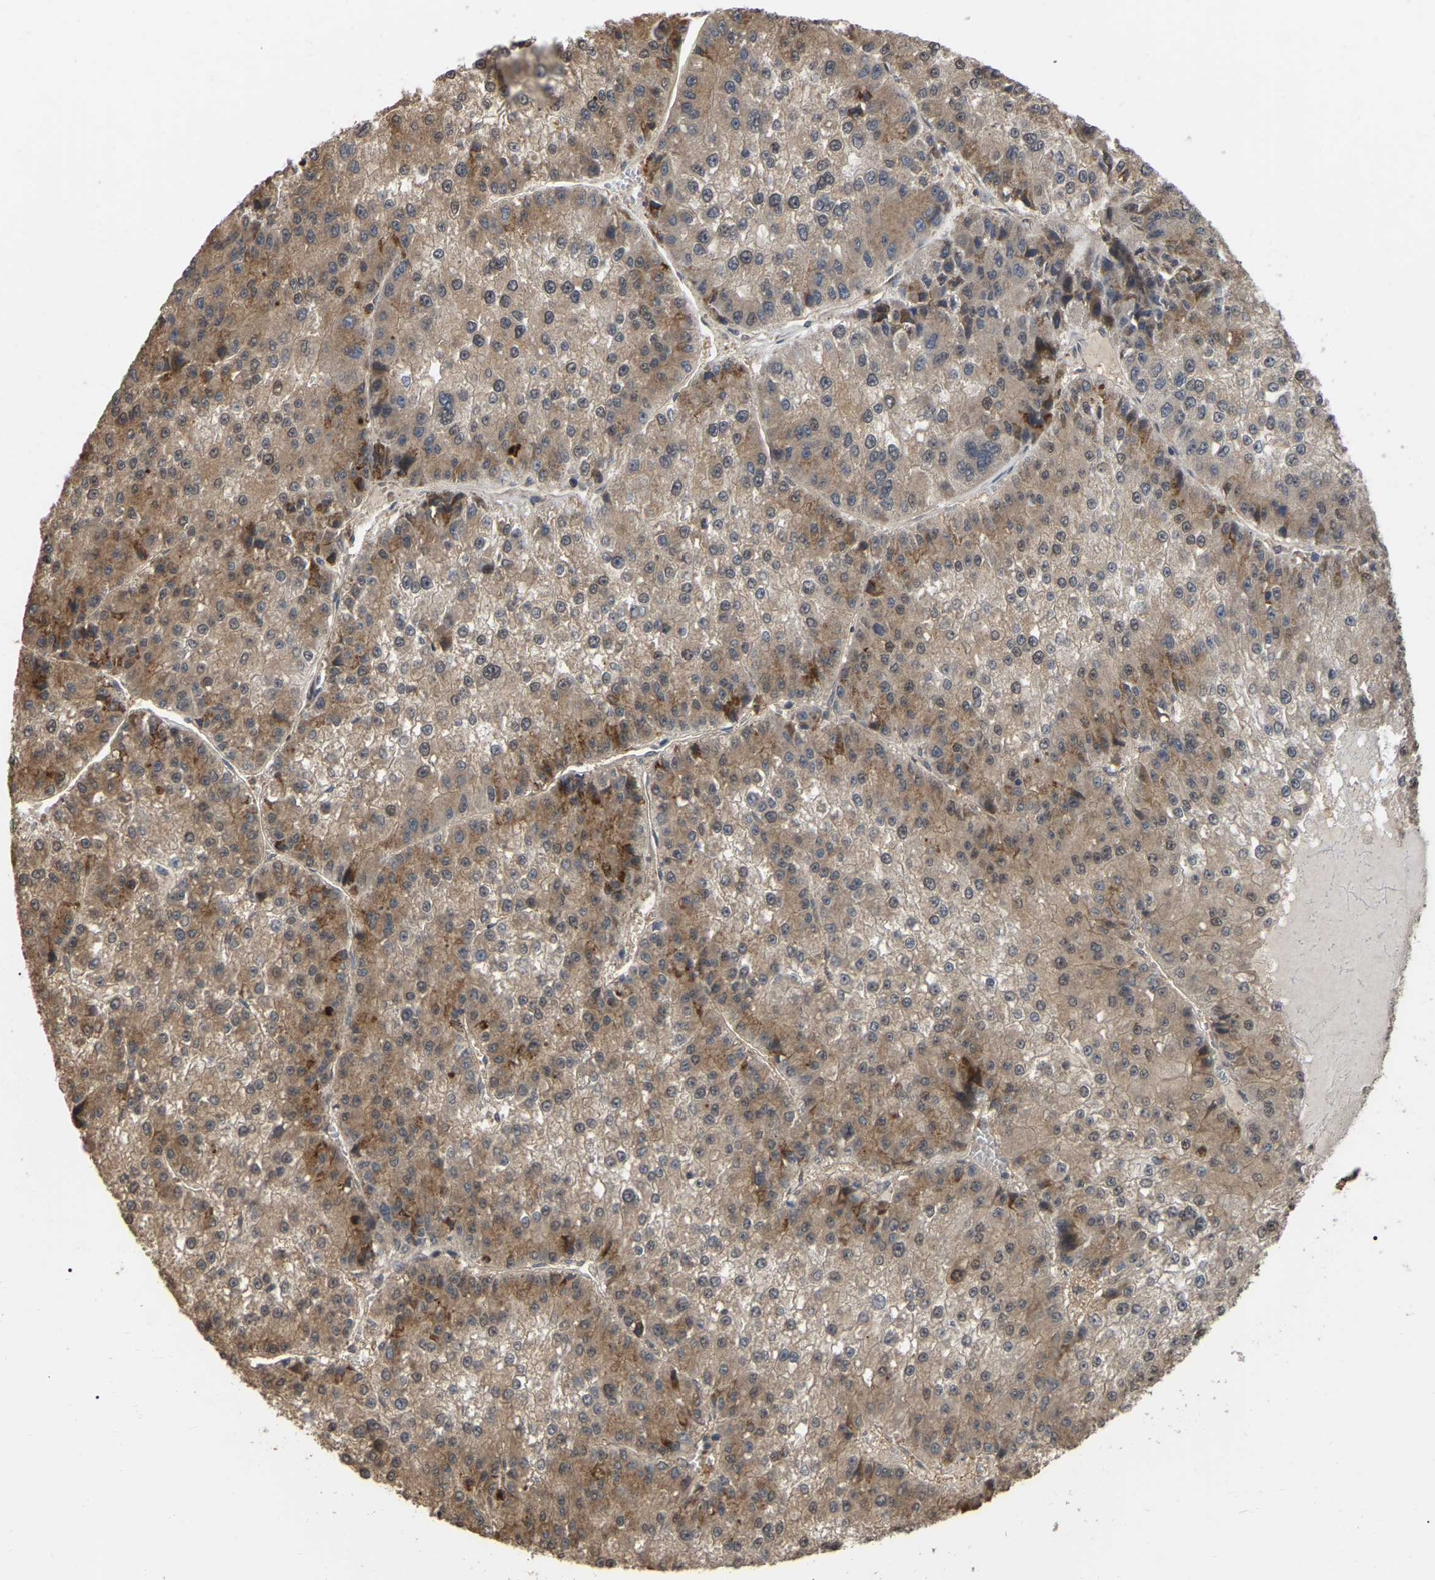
{"staining": {"intensity": "moderate", "quantity": "25%-75%", "location": "cytoplasmic/membranous,nuclear"}, "tissue": "liver cancer", "cell_type": "Tumor cells", "image_type": "cancer", "snomed": [{"axis": "morphology", "description": "Carcinoma, Hepatocellular, NOS"}, {"axis": "topography", "description": "Liver"}], "caption": "Immunohistochemical staining of liver cancer shows moderate cytoplasmic/membranous and nuclear protein staining in about 25%-75% of tumor cells. The staining was performed using DAB to visualize the protein expression in brown, while the nuclei were stained in blue with hematoxylin (Magnification: 20x).", "gene": "FAM219A", "patient": {"sex": "female", "age": 73}}